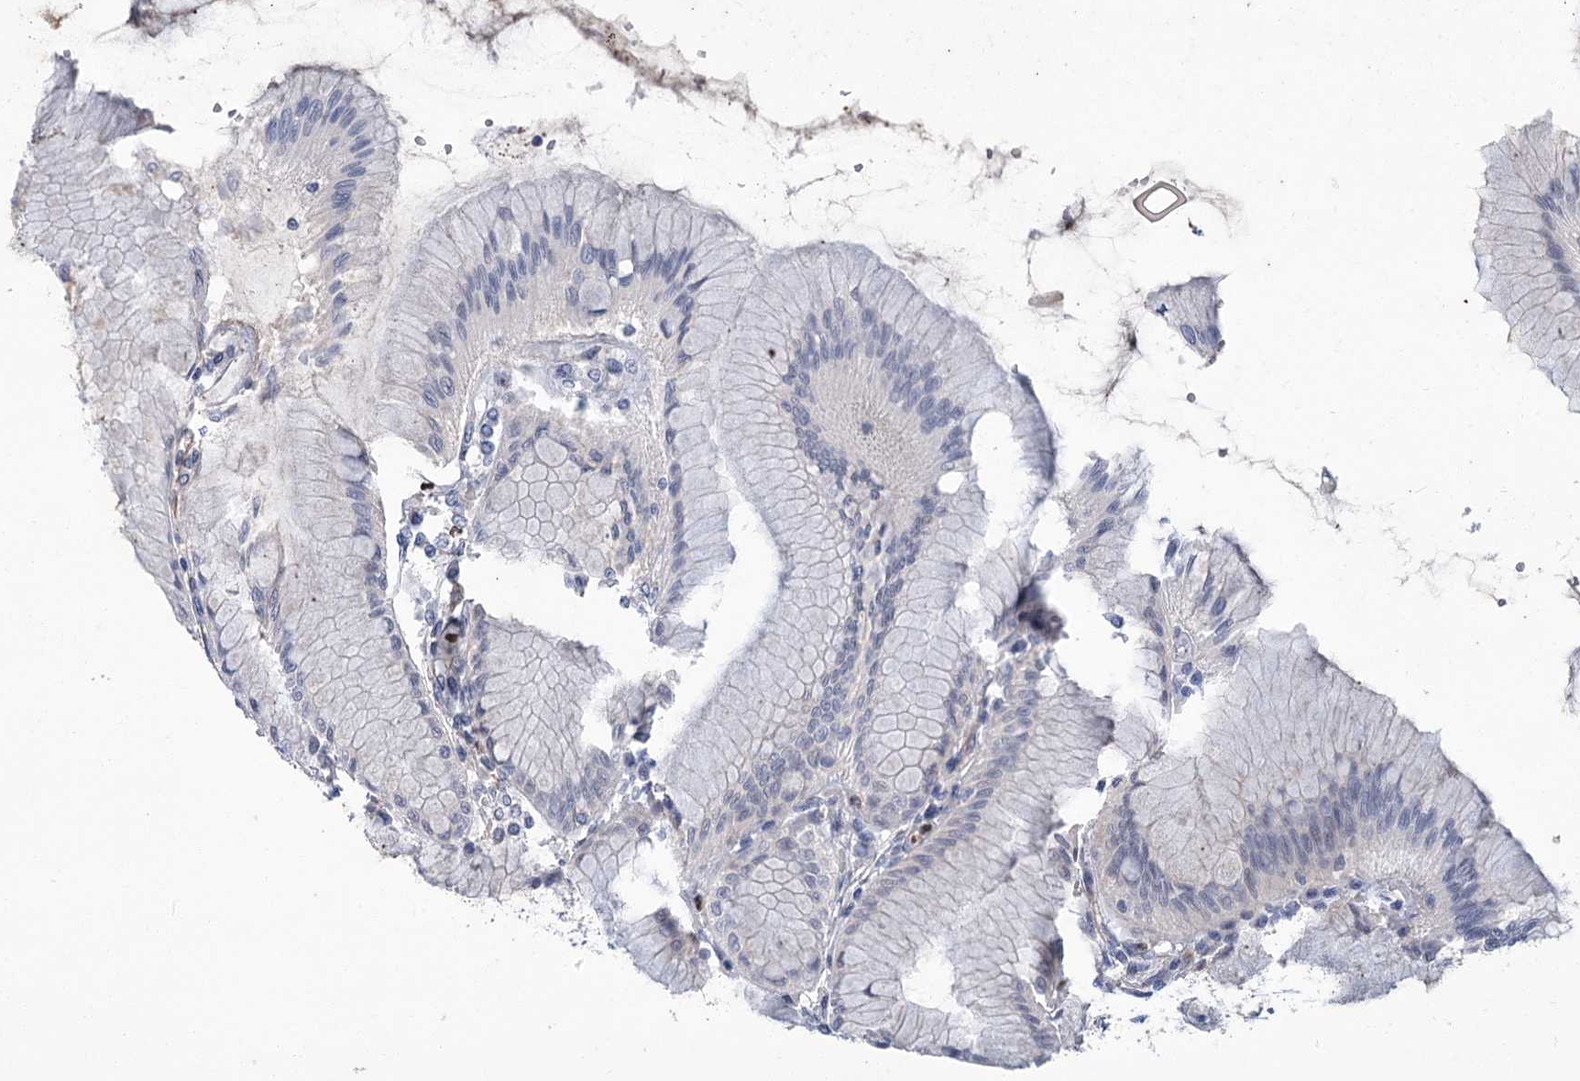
{"staining": {"intensity": "moderate", "quantity": "<25%", "location": "cytoplasmic/membranous"}, "tissue": "stomach", "cell_type": "Glandular cells", "image_type": "normal", "snomed": [{"axis": "morphology", "description": "Normal tissue, NOS"}, {"axis": "topography", "description": "Stomach"}], "caption": "Immunohistochemical staining of unremarkable human stomach shows moderate cytoplasmic/membranous protein staining in approximately <25% of glandular cells.", "gene": "THAP6", "patient": {"sex": "female", "age": 57}}